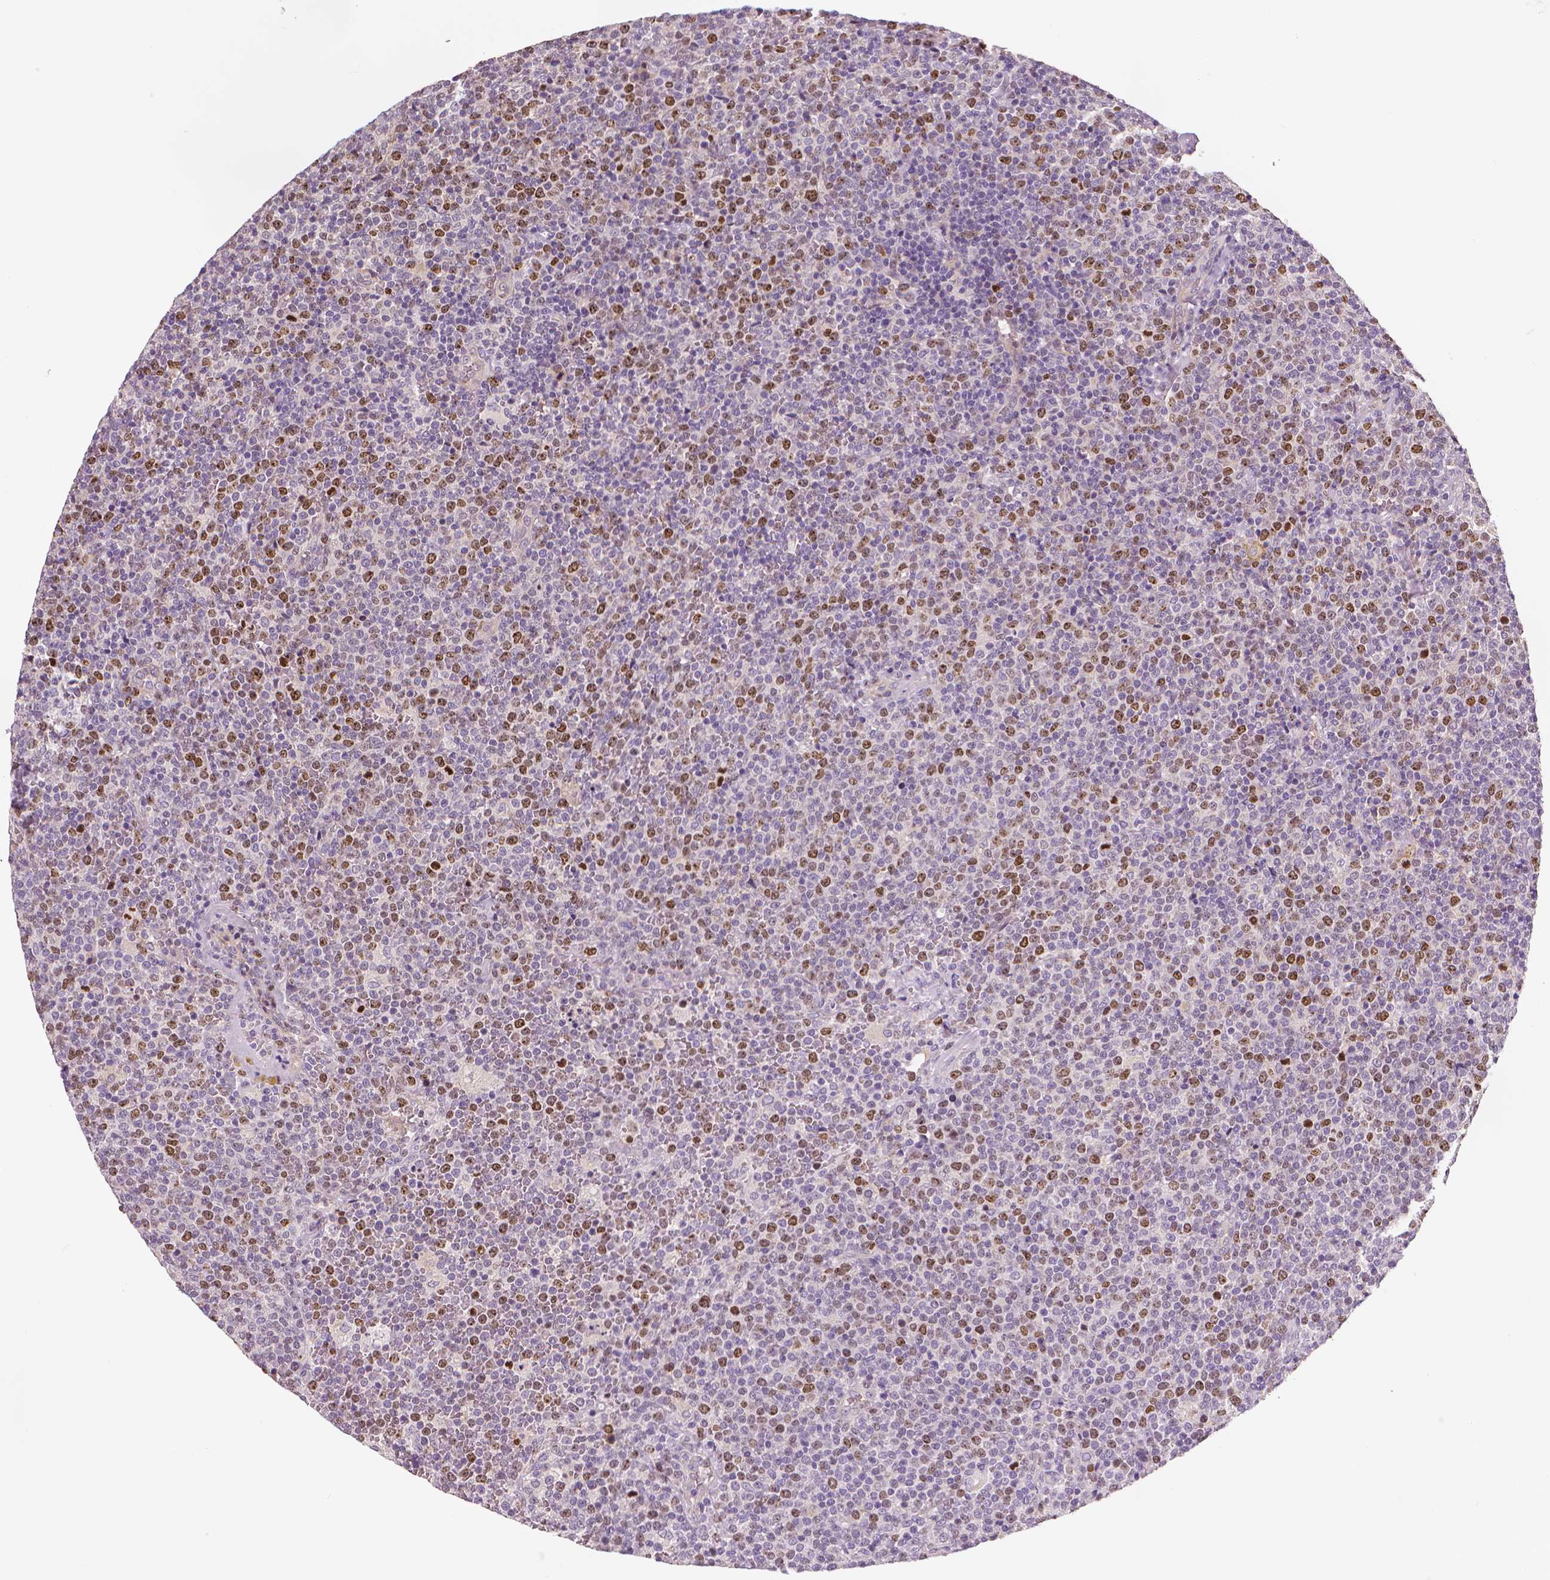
{"staining": {"intensity": "moderate", "quantity": "25%-75%", "location": "nuclear"}, "tissue": "lymphoma", "cell_type": "Tumor cells", "image_type": "cancer", "snomed": [{"axis": "morphology", "description": "Malignant lymphoma, non-Hodgkin's type, High grade"}, {"axis": "topography", "description": "Lymph node"}], "caption": "Brown immunohistochemical staining in human high-grade malignant lymphoma, non-Hodgkin's type shows moderate nuclear staining in approximately 25%-75% of tumor cells.", "gene": "MKI67", "patient": {"sex": "male", "age": 61}}